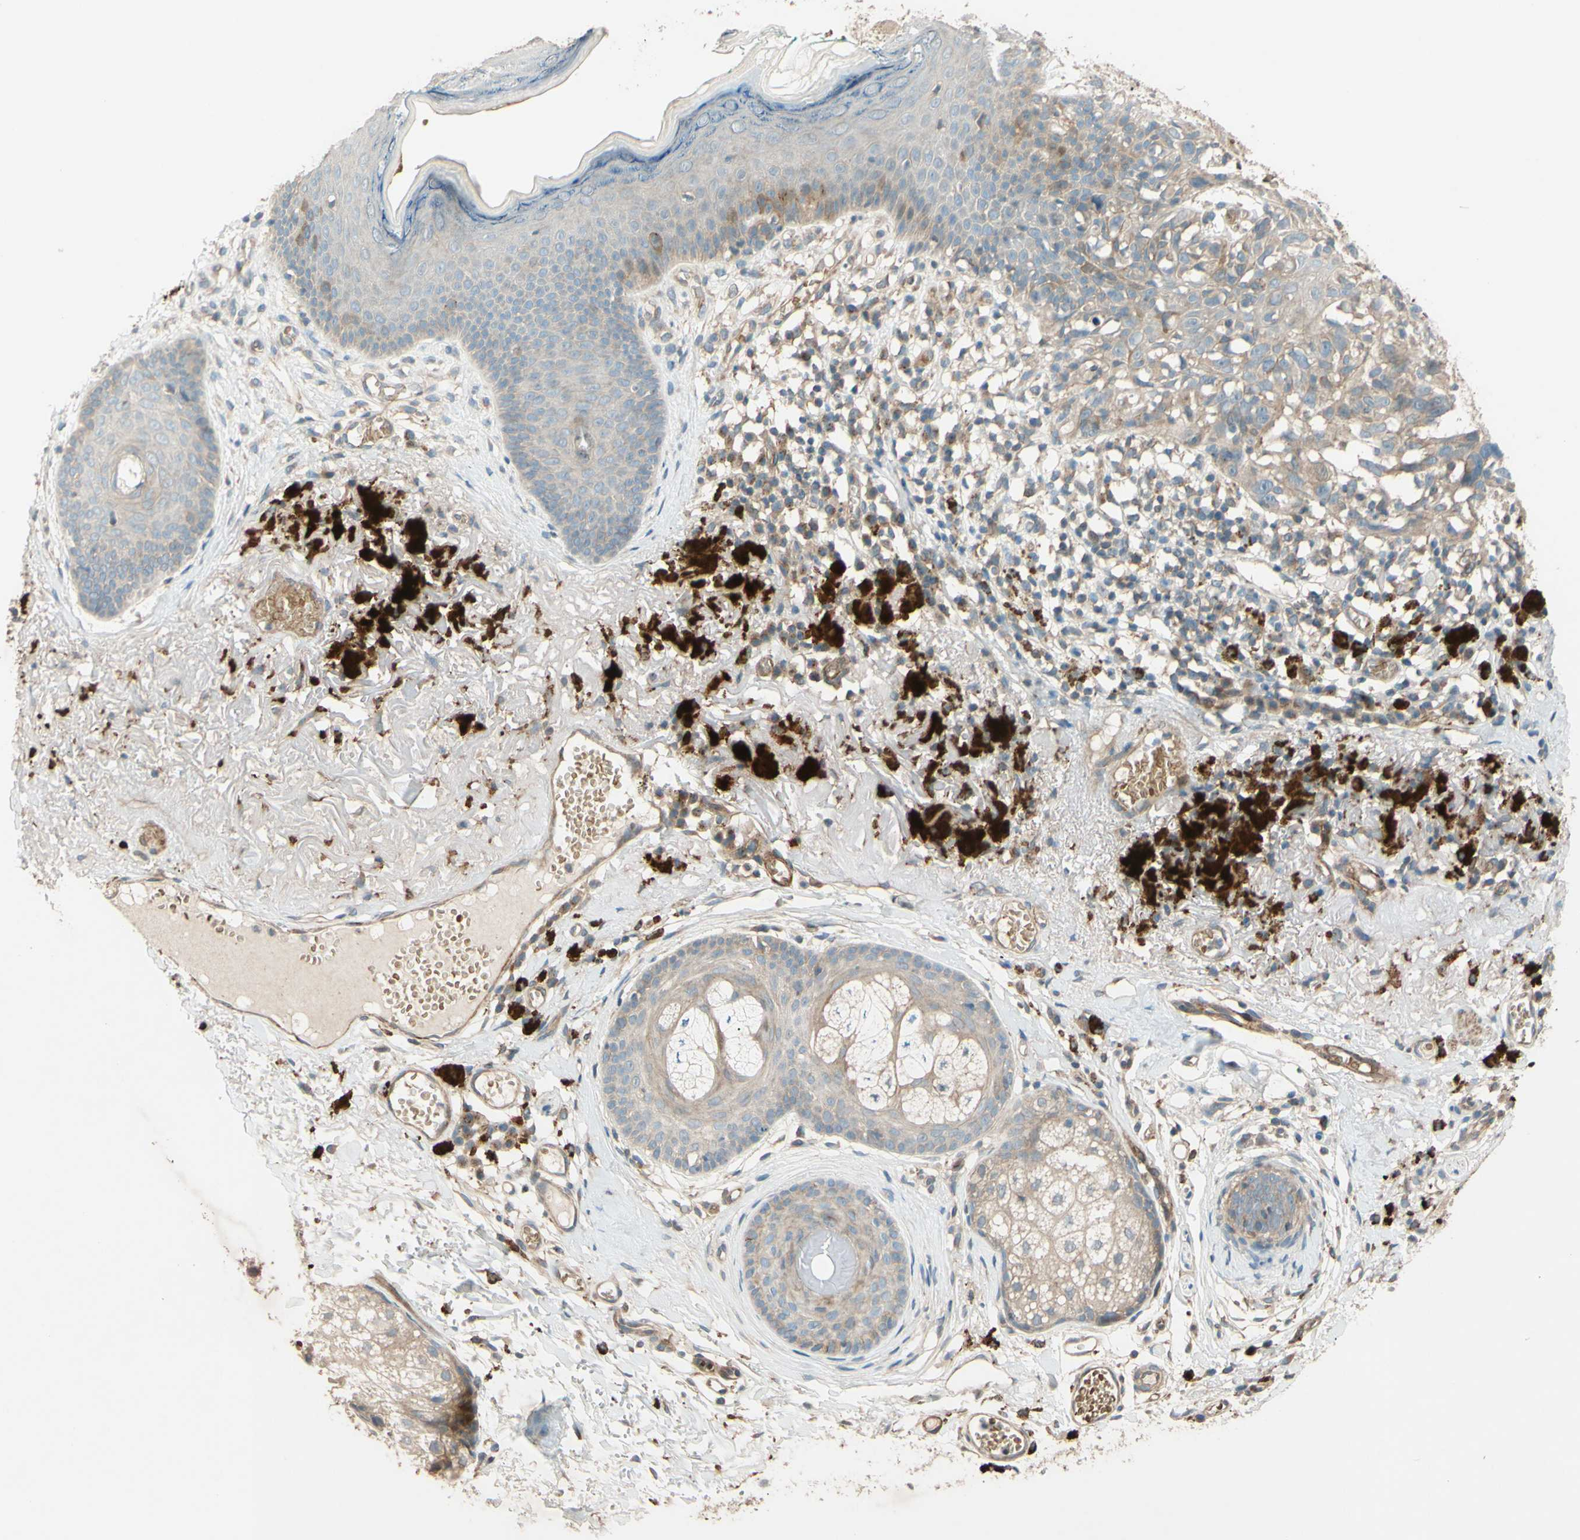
{"staining": {"intensity": "weak", "quantity": ">75%", "location": "cytoplasmic/membranous"}, "tissue": "melanoma", "cell_type": "Tumor cells", "image_type": "cancer", "snomed": [{"axis": "morphology", "description": "Malignant melanoma in situ"}, {"axis": "morphology", "description": "Malignant melanoma, NOS"}, {"axis": "topography", "description": "Skin"}], "caption": "Immunohistochemistry photomicrograph of malignant melanoma stained for a protein (brown), which exhibits low levels of weak cytoplasmic/membranous expression in about >75% of tumor cells.", "gene": "ADAM17", "patient": {"sex": "female", "age": 88}}